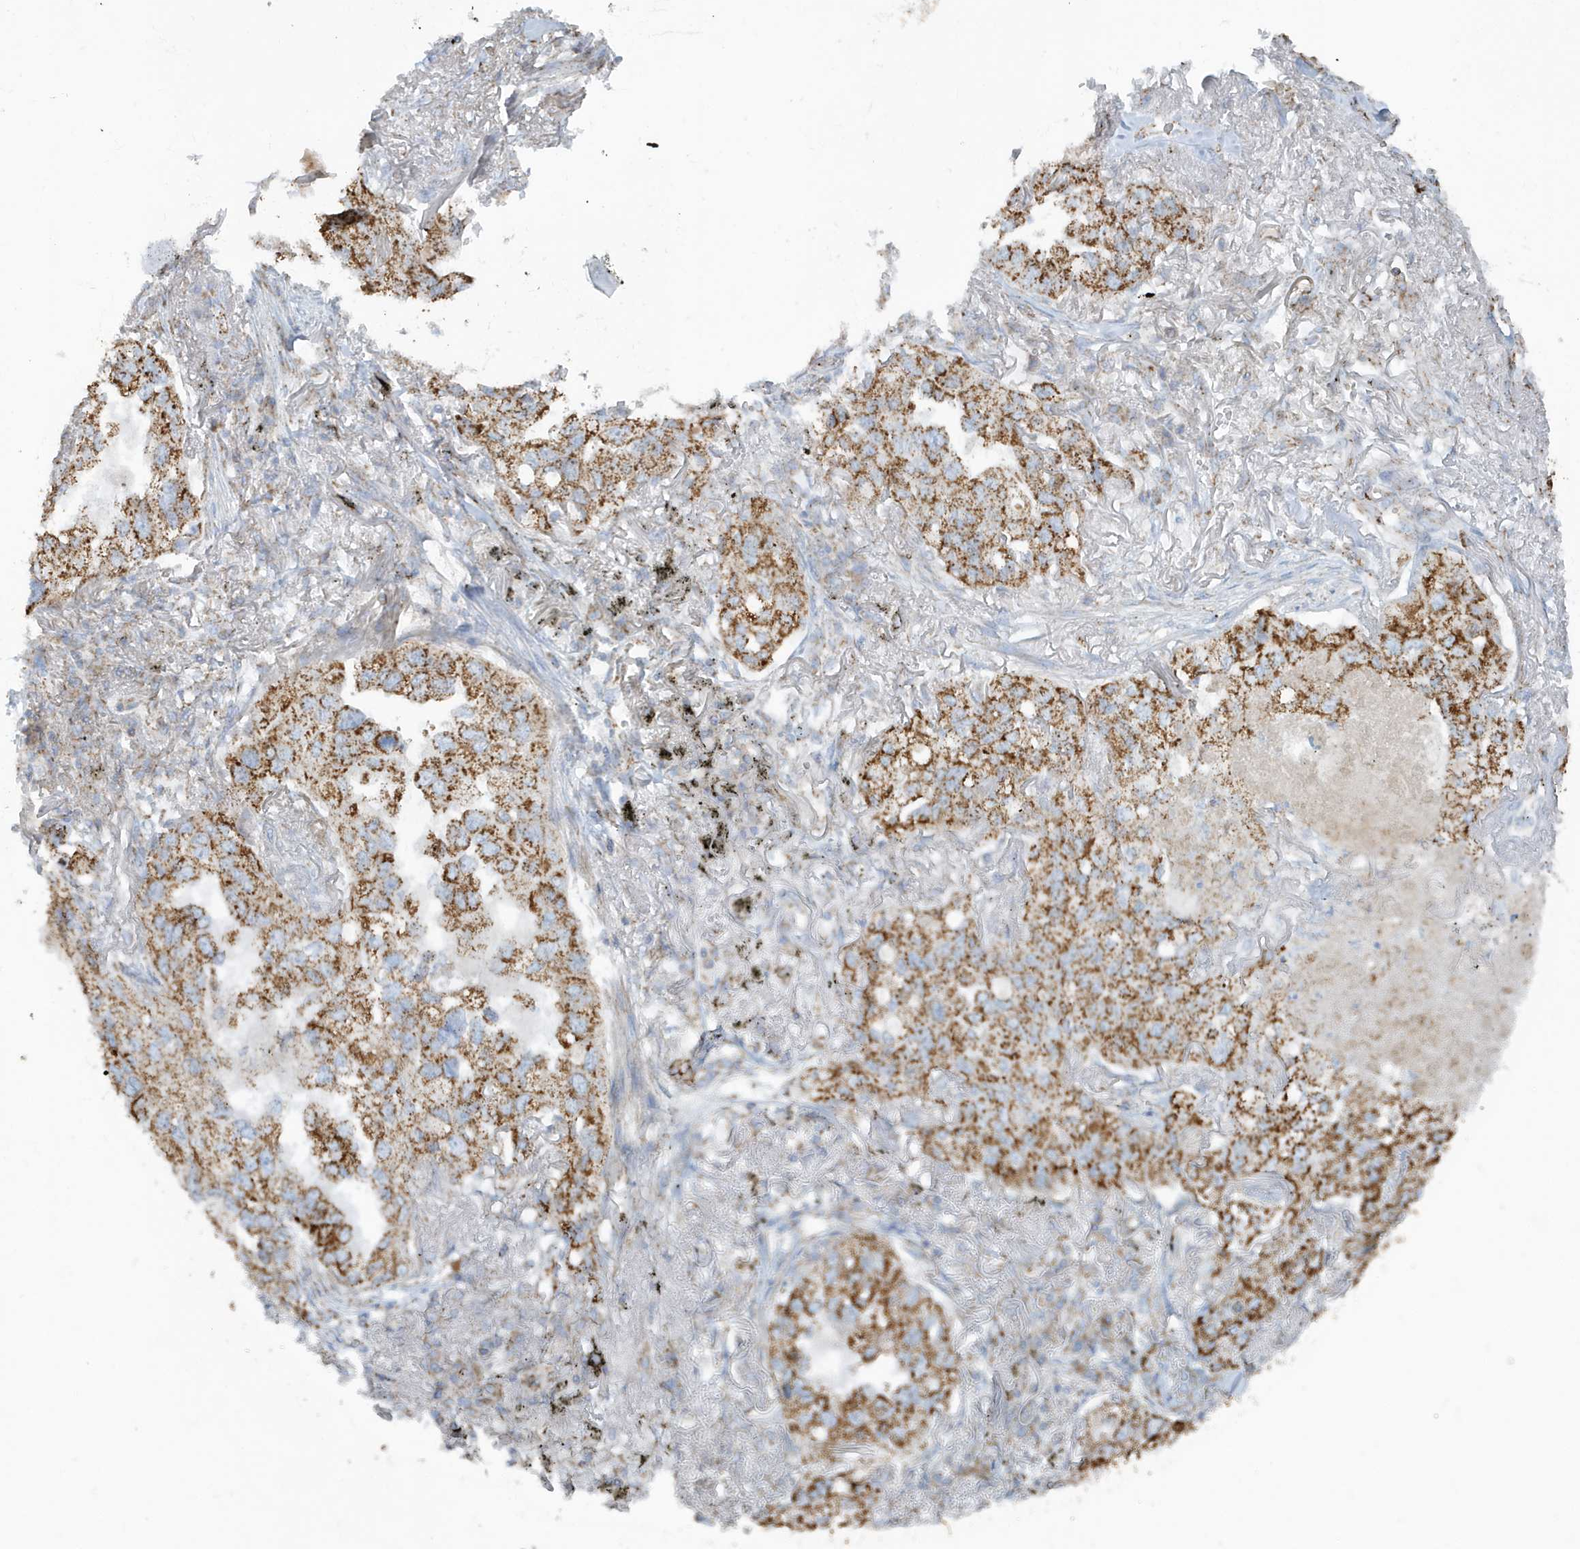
{"staining": {"intensity": "strong", "quantity": ">75%", "location": "cytoplasmic/membranous"}, "tissue": "lung cancer", "cell_type": "Tumor cells", "image_type": "cancer", "snomed": [{"axis": "morphology", "description": "Adenocarcinoma, NOS"}, {"axis": "topography", "description": "Lung"}], "caption": "Lung cancer (adenocarcinoma) stained with DAB (3,3'-diaminobenzidine) immunohistochemistry (IHC) shows high levels of strong cytoplasmic/membranous positivity in approximately >75% of tumor cells. (DAB (3,3'-diaminobenzidine) IHC, brown staining for protein, blue staining for nuclei).", "gene": "RAB11FIP3", "patient": {"sex": "male", "age": 65}}